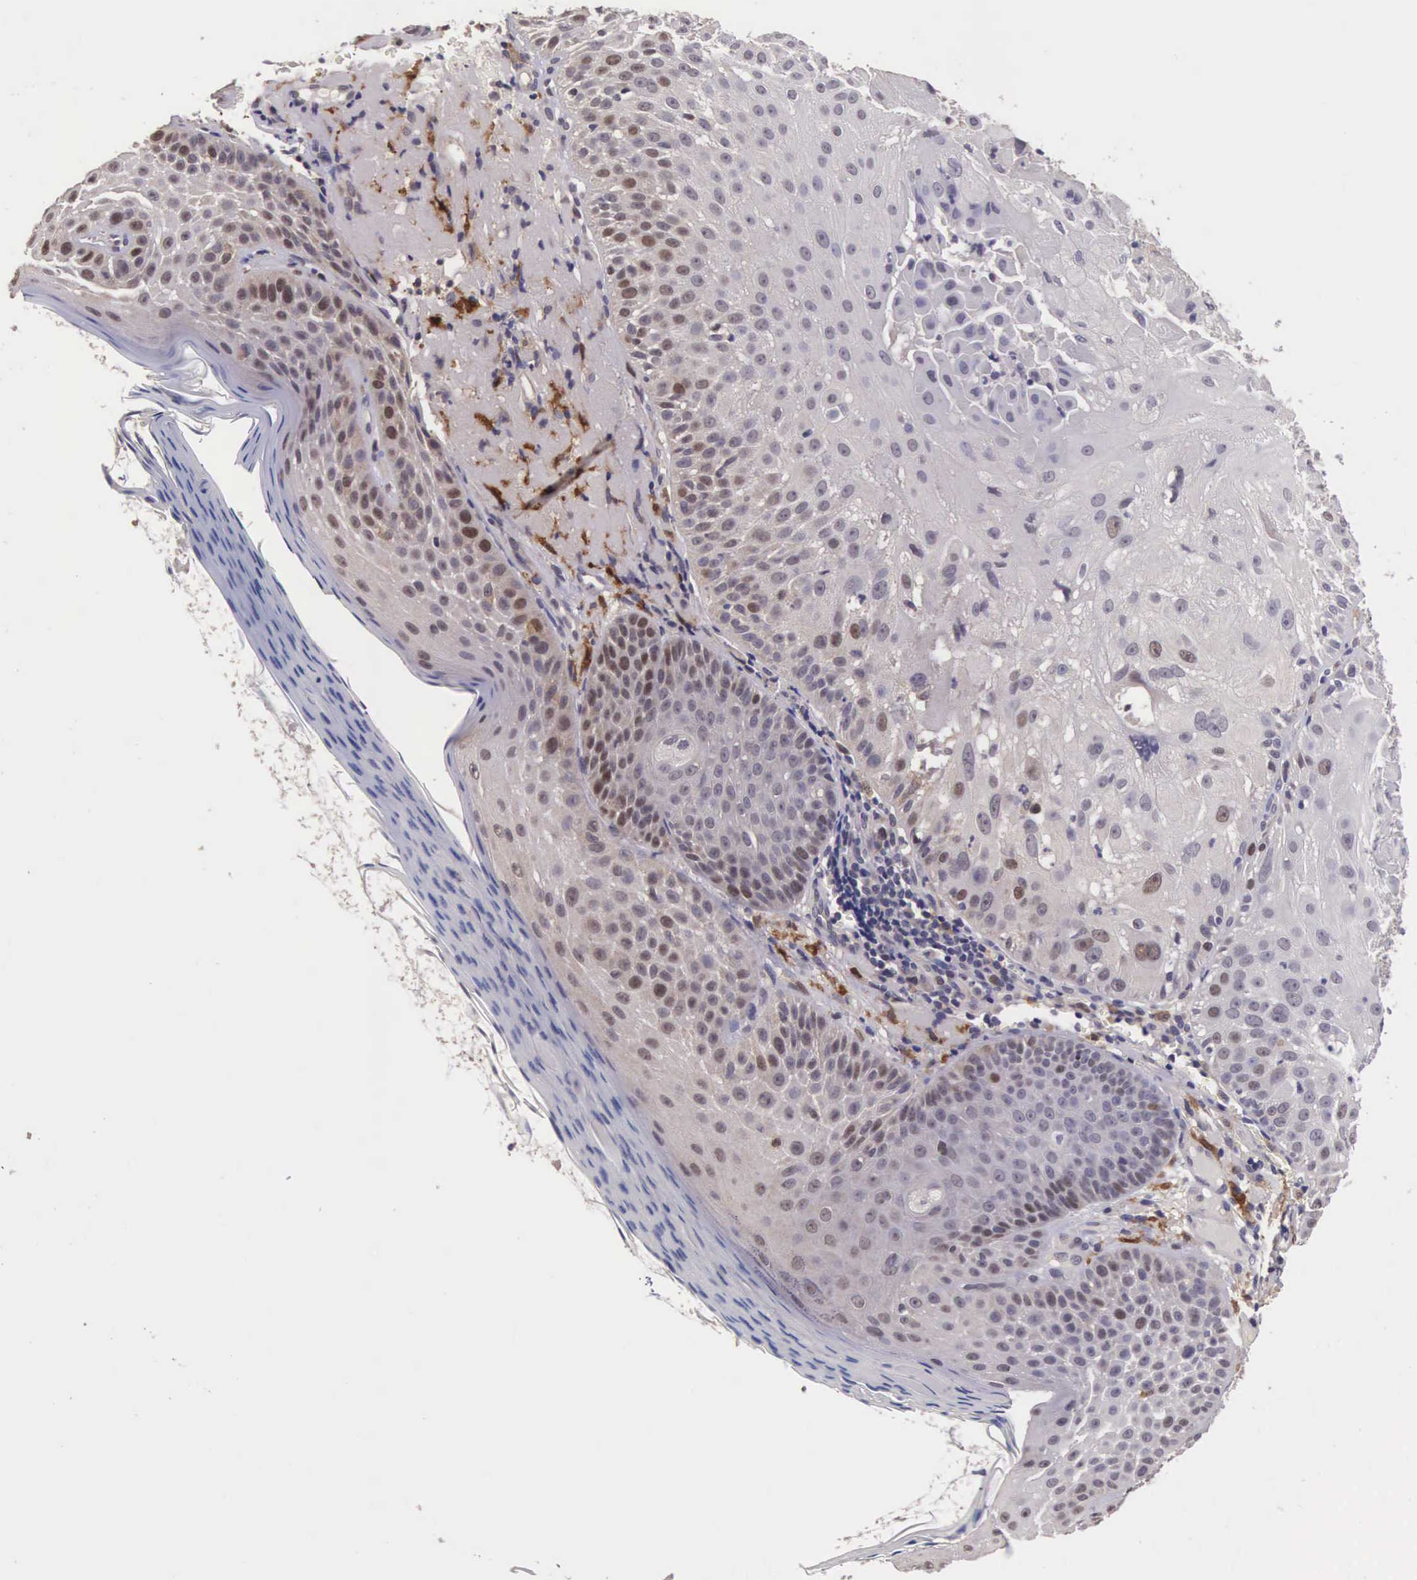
{"staining": {"intensity": "weak", "quantity": "25%-75%", "location": "cytoplasmic/membranous,nuclear"}, "tissue": "skin cancer", "cell_type": "Tumor cells", "image_type": "cancer", "snomed": [{"axis": "morphology", "description": "Squamous cell carcinoma, NOS"}, {"axis": "topography", "description": "Skin"}], "caption": "Human skin cancer (squamous cell carcinoma) stained for a protein (brown) displays weak cytoplasmic/membranous and nuclear positive positivity in approximately 25%-75% of tumor cells.", "gene": "CDC45", "patient": {"sex": "female", "age": 89}}